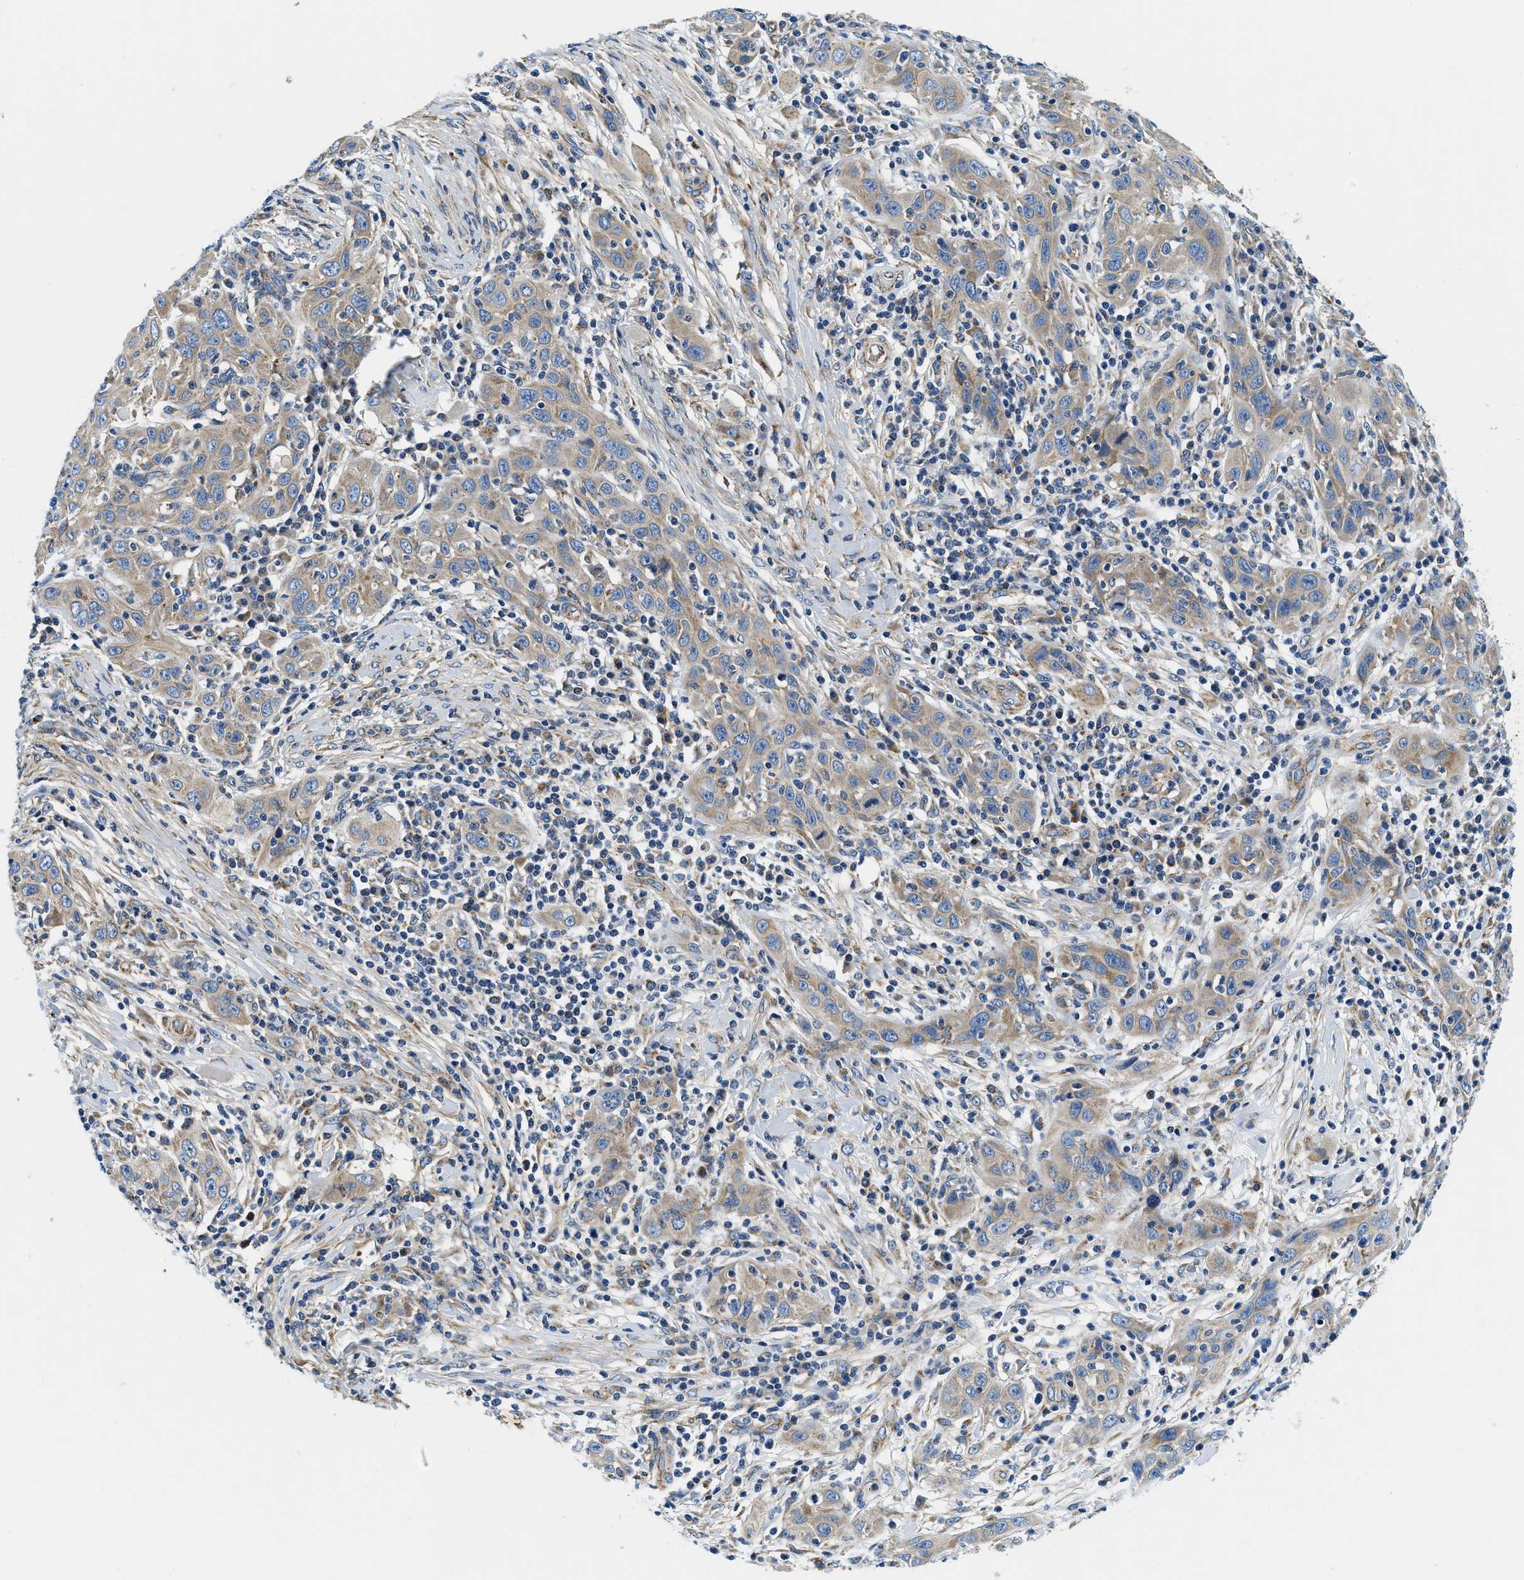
{"staining": {"intensity": "weak", "quantity": "<25%", "location": "cytoplasmic/membranous"}, "tissue": "skin cancer", "cell_type": "Tumor cells", "image_type": "cancer", "snomed": [{"axis": "morphology", "description": "Squamous cell carcinoma, NOS"}, {"axis": "topography", "description": "Skin"}], "caption": "Tumor cells are negative for brown protein staining in squamous cell carcinoma (skin).", "gene": "SAMD4B", "patient": {"sex": "female", "age": 88}}